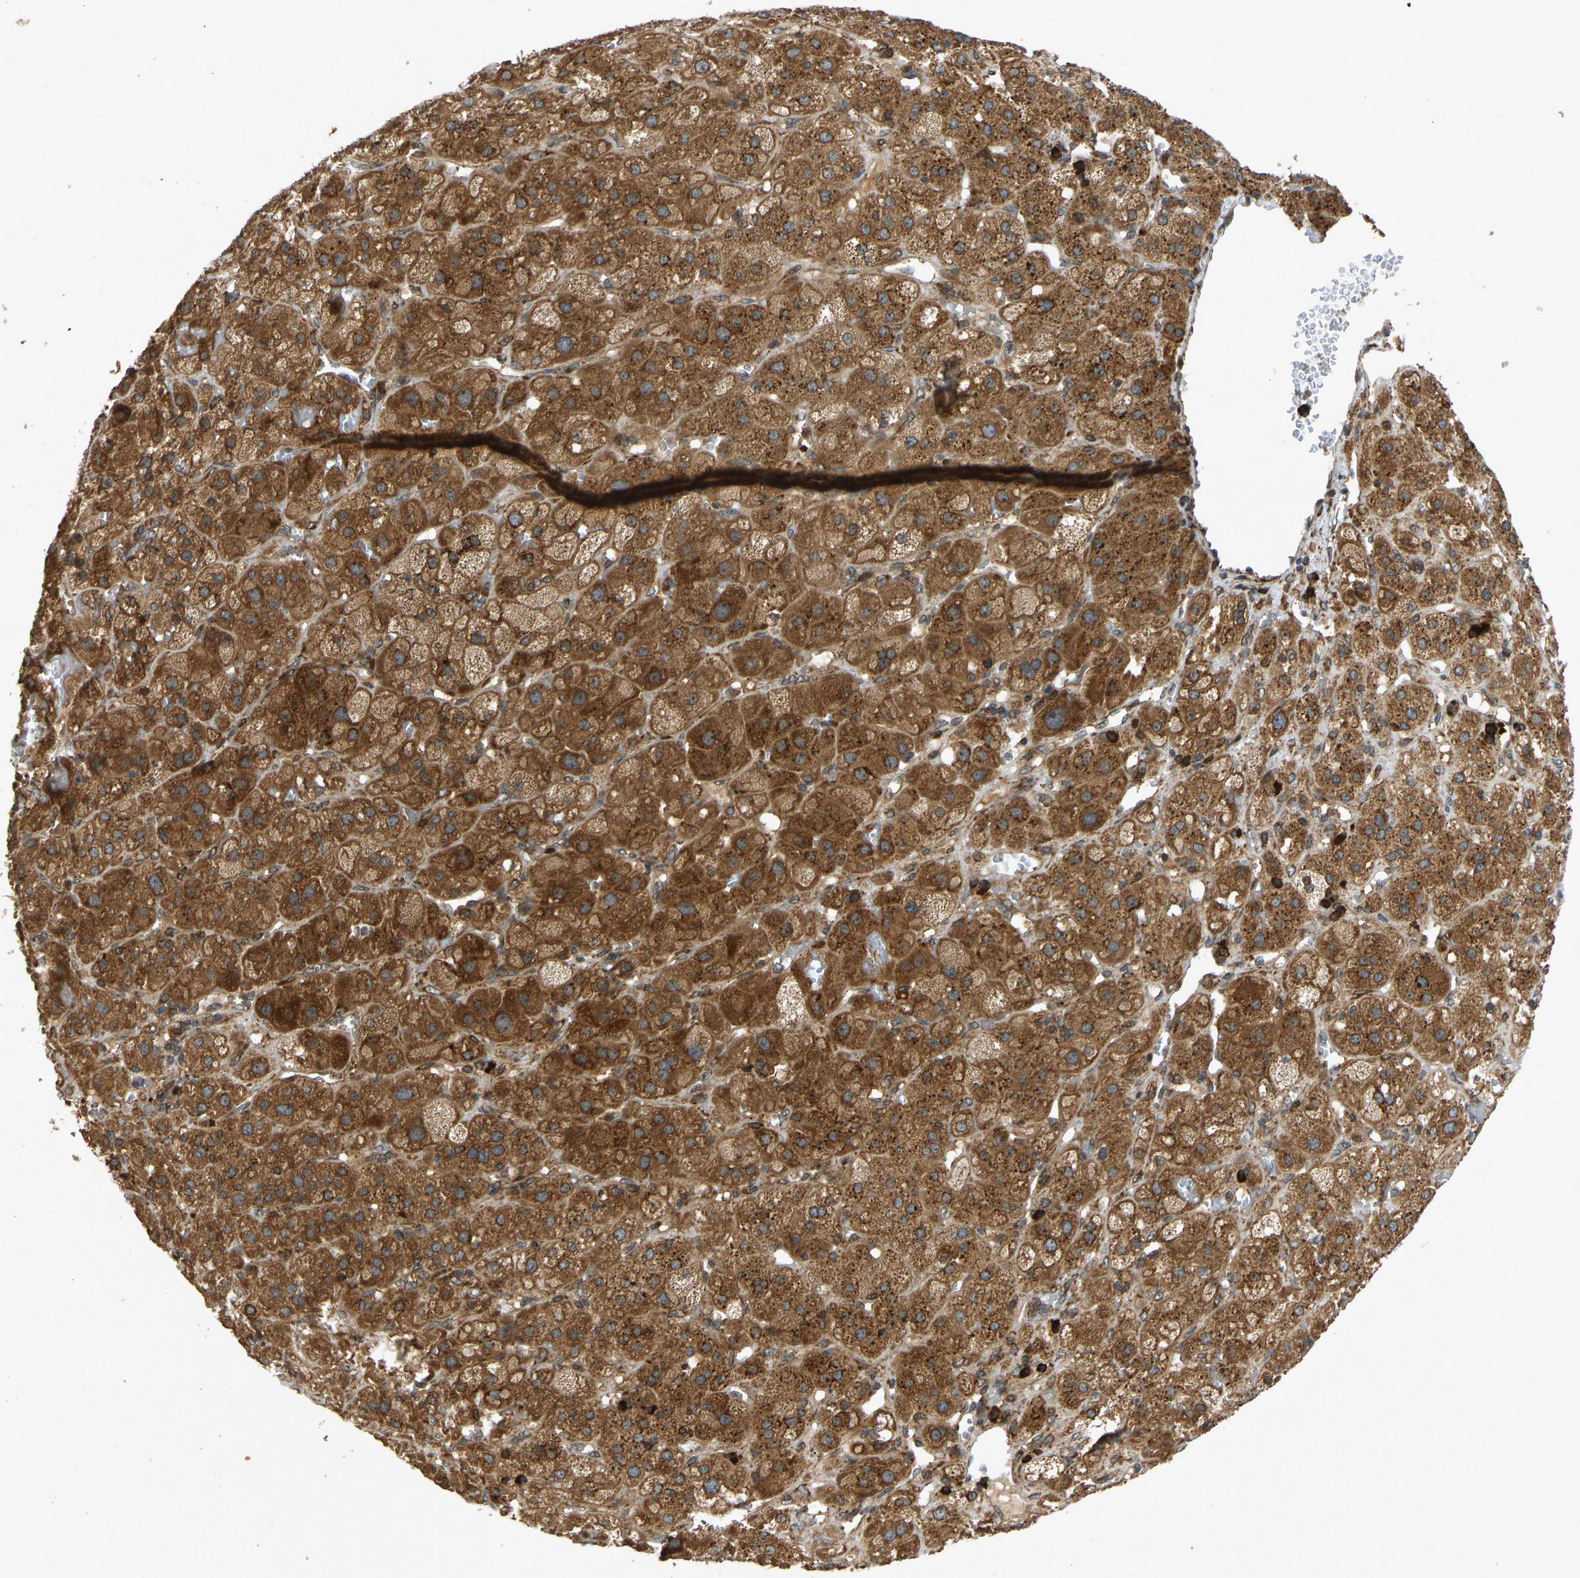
{"staining": {"intensity": "strong", "quantity": ">75%", "location": "cytoplasmic/membranous"}, "tissue": "adrenal gland", "cell_type": "Glandular cells", "image_type": "normal", "snomed": [{"axis": "morphology", "description": "Normal tissue, NOS"}, {"axis": "topography", "description": "Adrenal gland"}], "caption": "A micrograph of human adrenal gland stained for a protein displays strong cytoplasmic/membranous brown staining in glandular cells. Using DAB (brown) and hematoxylin (blue) stains, captured at high magnification using brightfield microscopy.", "gene": "RPN2", "patient": {"sex": "female", "age": 47}}